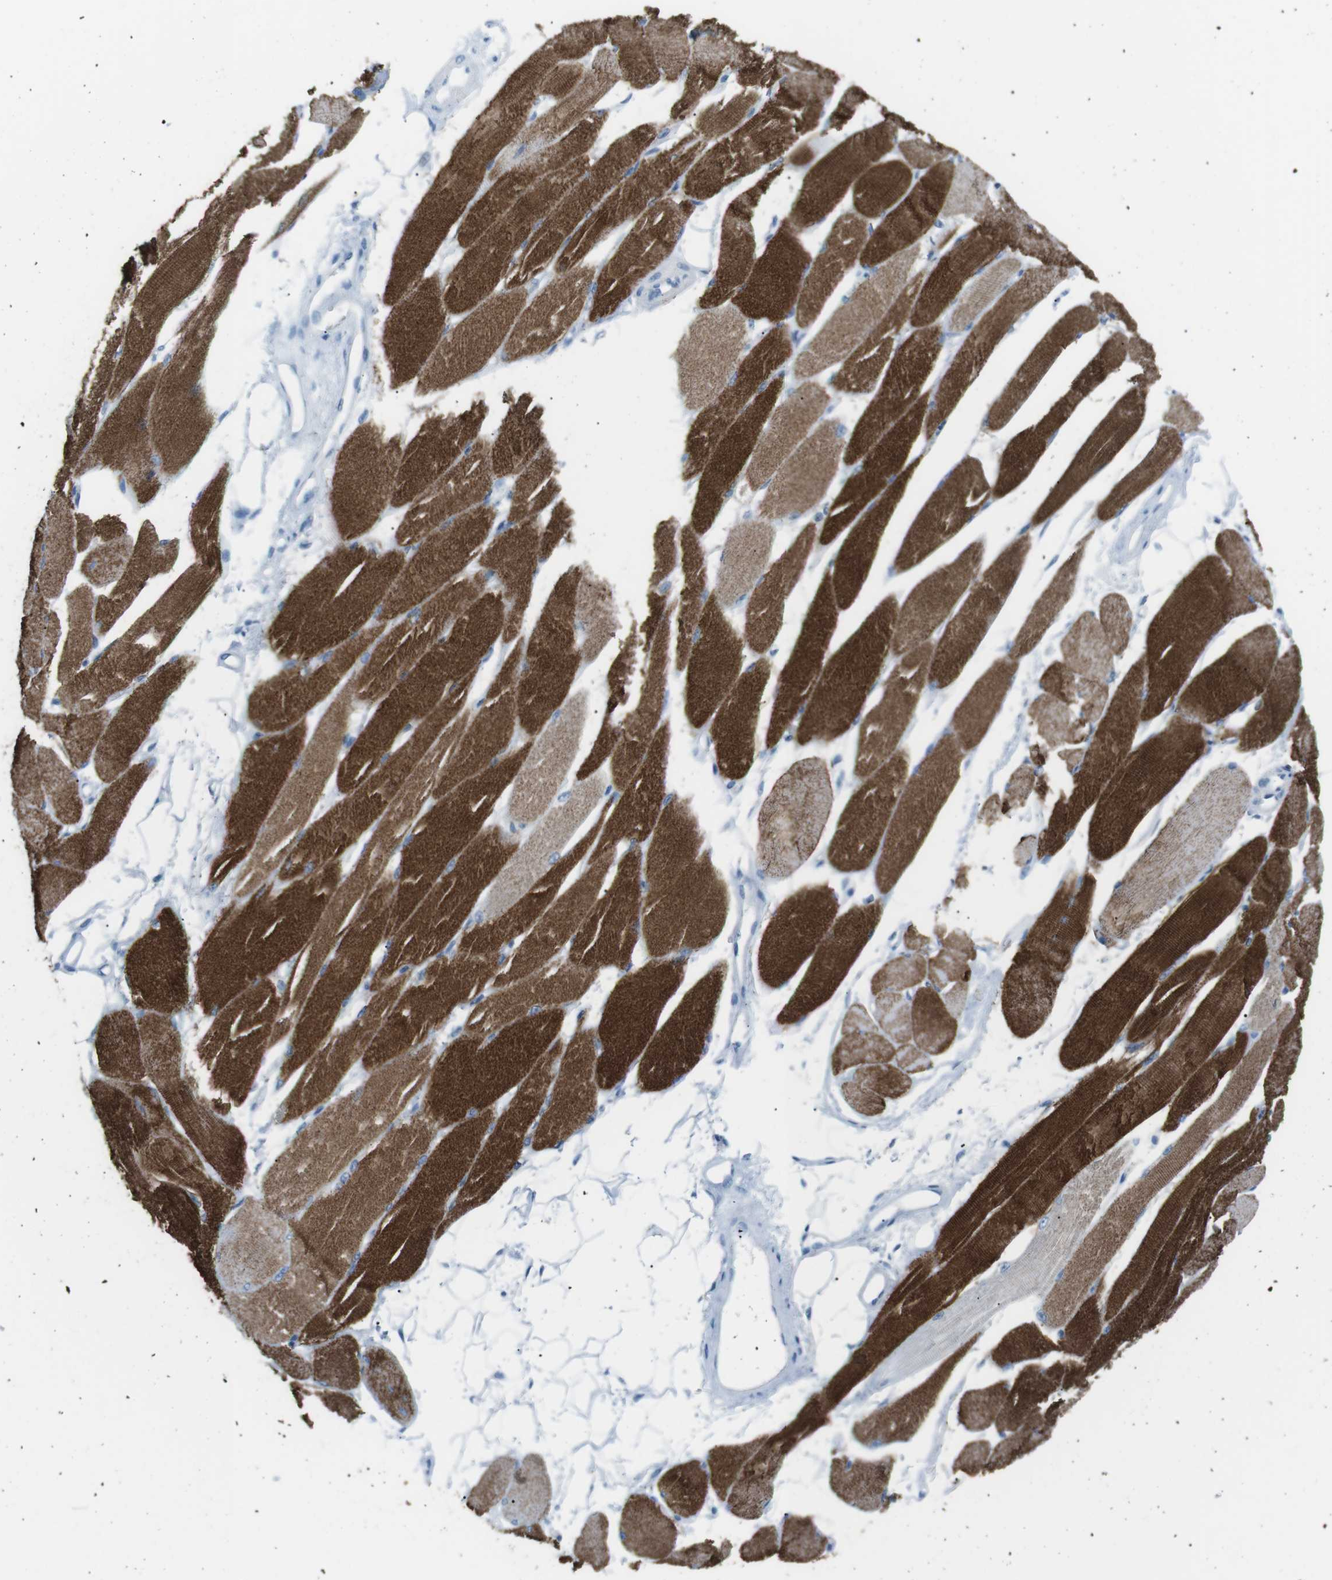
{"staining": {"intensity": "strong", "quantity": ">75%", "location": "cytoplasmic/membranous"}, "tissue": "skeletal muscle", "cell_type": "Myocytes", "image_type": "normal", "snomed": [{"axis": "morphology", "description": "Normal tissue, NOS"}, {"axis": "topography", "description": "Skeletal muscle"}, {"axis": "topography", "description": "Peripheral nerve tissue"}], "caption": "Skeletal muscle stained with IHC reveals strong cytoplasmic/membranous positivity in about >75% of myocytes.", "gene": "VAMP1", "patient": {"sex": "female", "age": 84}}